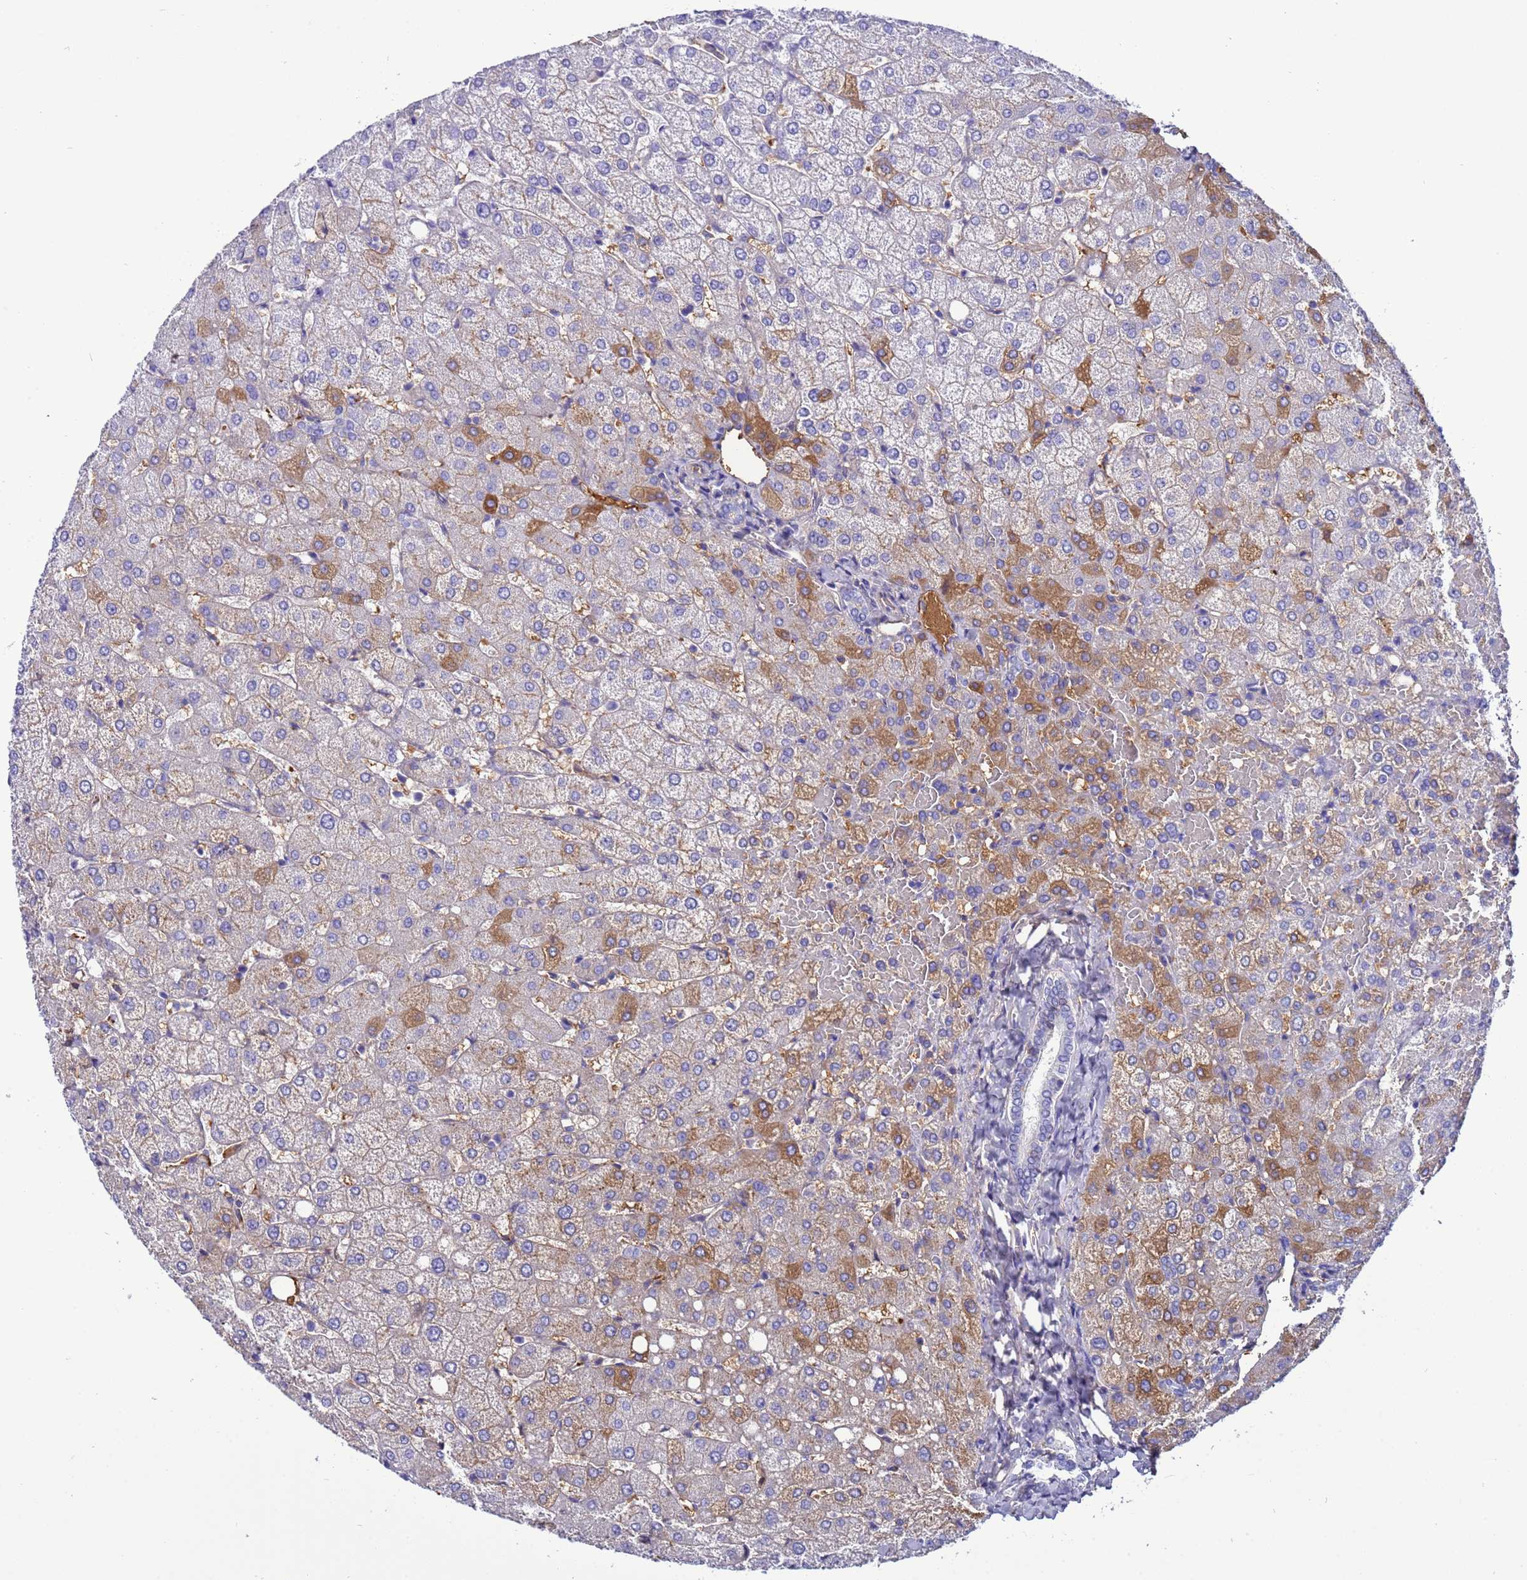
{"staining": {"intensity": "negative", "quantity": "none", "location": "none"}, "tissue": "liver", "cell_type": "Cholangiocytes", "image_type": "normal", "snomed": [{"axis": "morphology", "description": "Normal tissue, NOS"}, {"axis": "topography", "description": "Liver"}], "caption": "DAB (3,3'-diaminobenzidine) immunohistochemical staining of normal human liver displays no significant positivity in cholangiocytes. (Brightfield microscopy of DAB (3,3'-diaminobenzidine) immunohistochemistry (IHC) at high magnification).", "gene": "H1", "patient": {"sex": "female", "age": 54}}